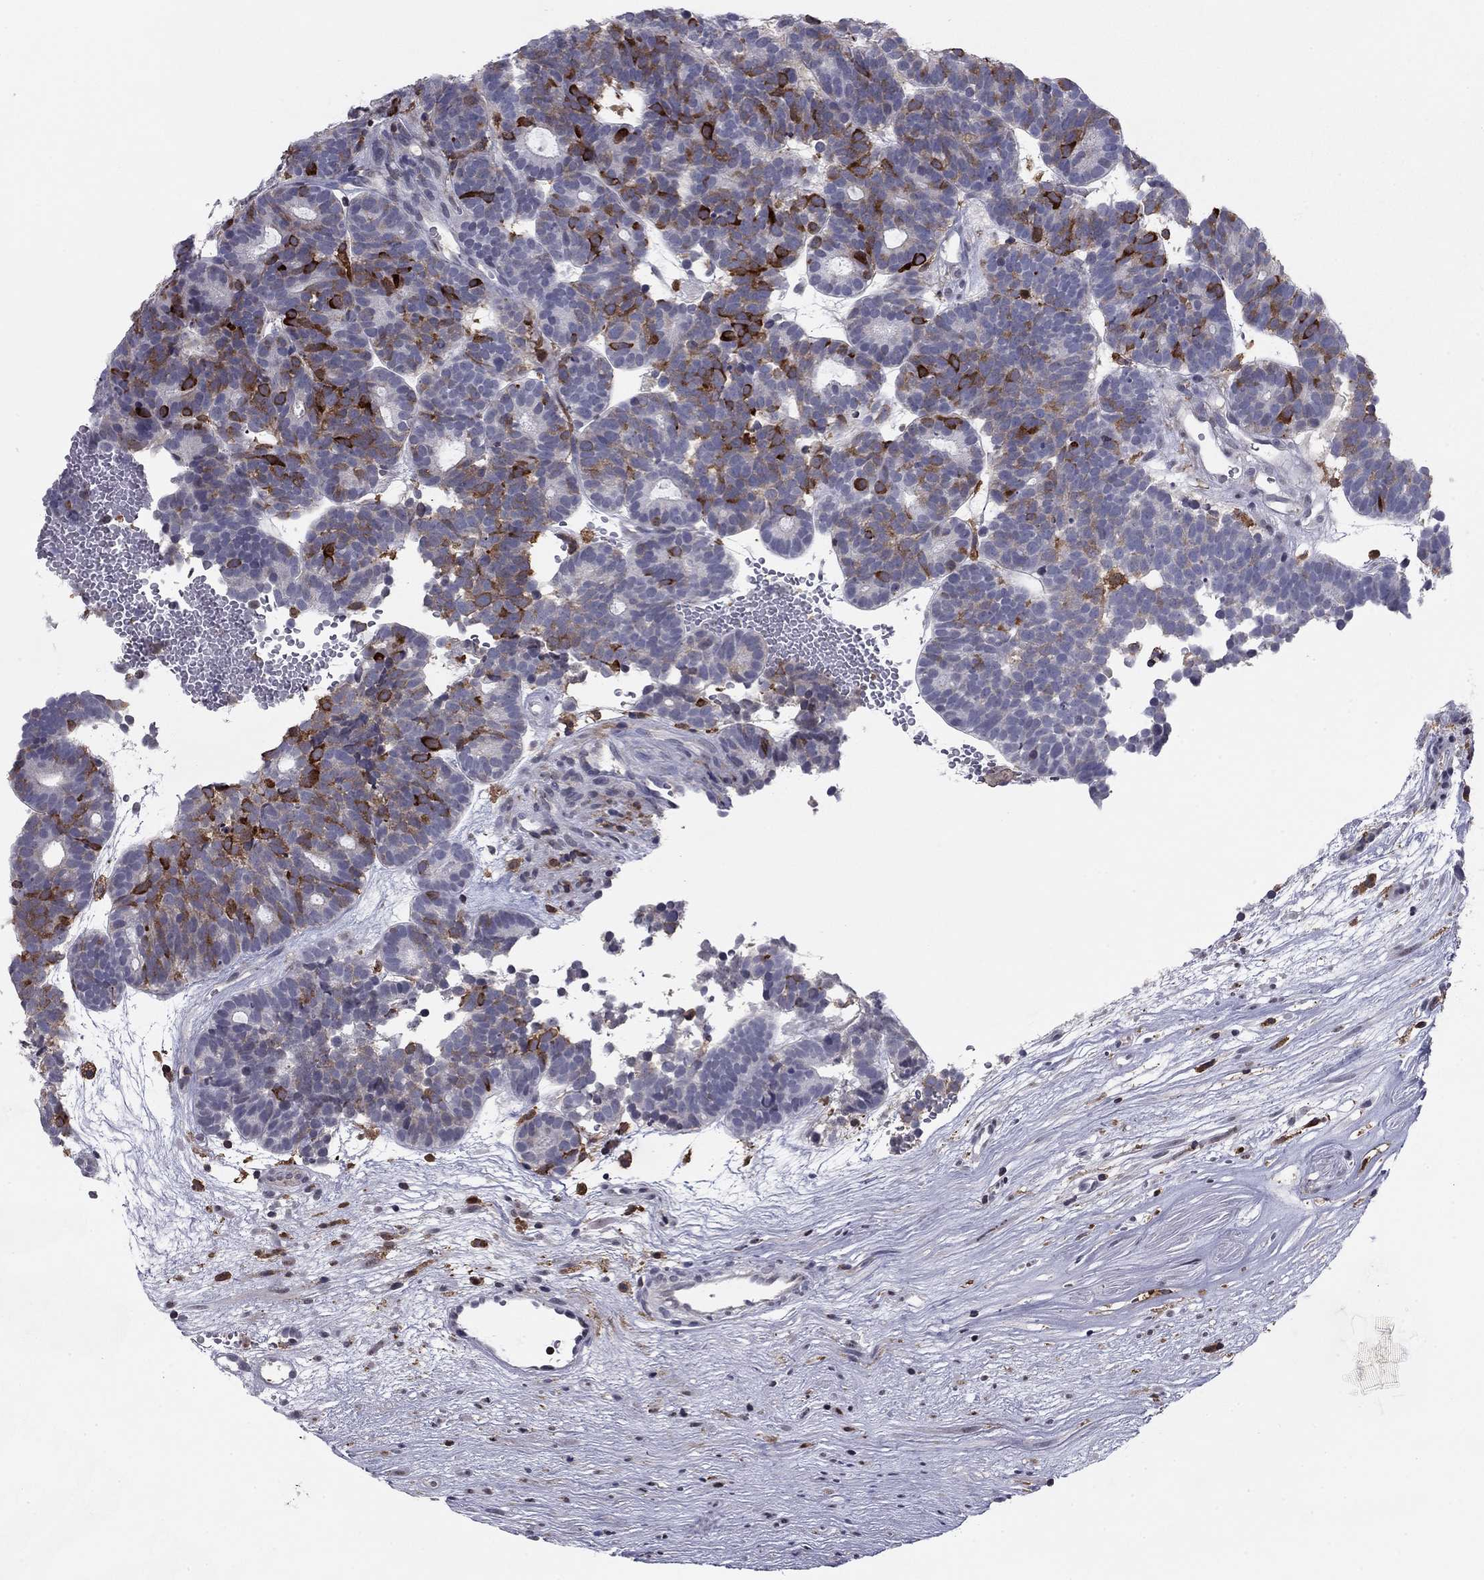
{"staining": {"intensity": "strong", "quantity": "<25%", "location": "cytoplasmic/membranous"}, "tissue": "head and neck cancer", "cell_type": "Tumor cells", "image_type": "cancer", "snomed": [{"axis": "morphology", "description": "Adenocarcinoma, NOS"}, {"axis": "topography", "description": "Head-Neck"}], "caption": "Head and neck cancer (adenocarcinoma) was stained to show a protein in brown. There is medium levels of strong cytoplasmic/membranous staining in approximately <25% of tumor cells.", "gene": "PLCB2", "patient": {"sex": "female", "age": 81}}